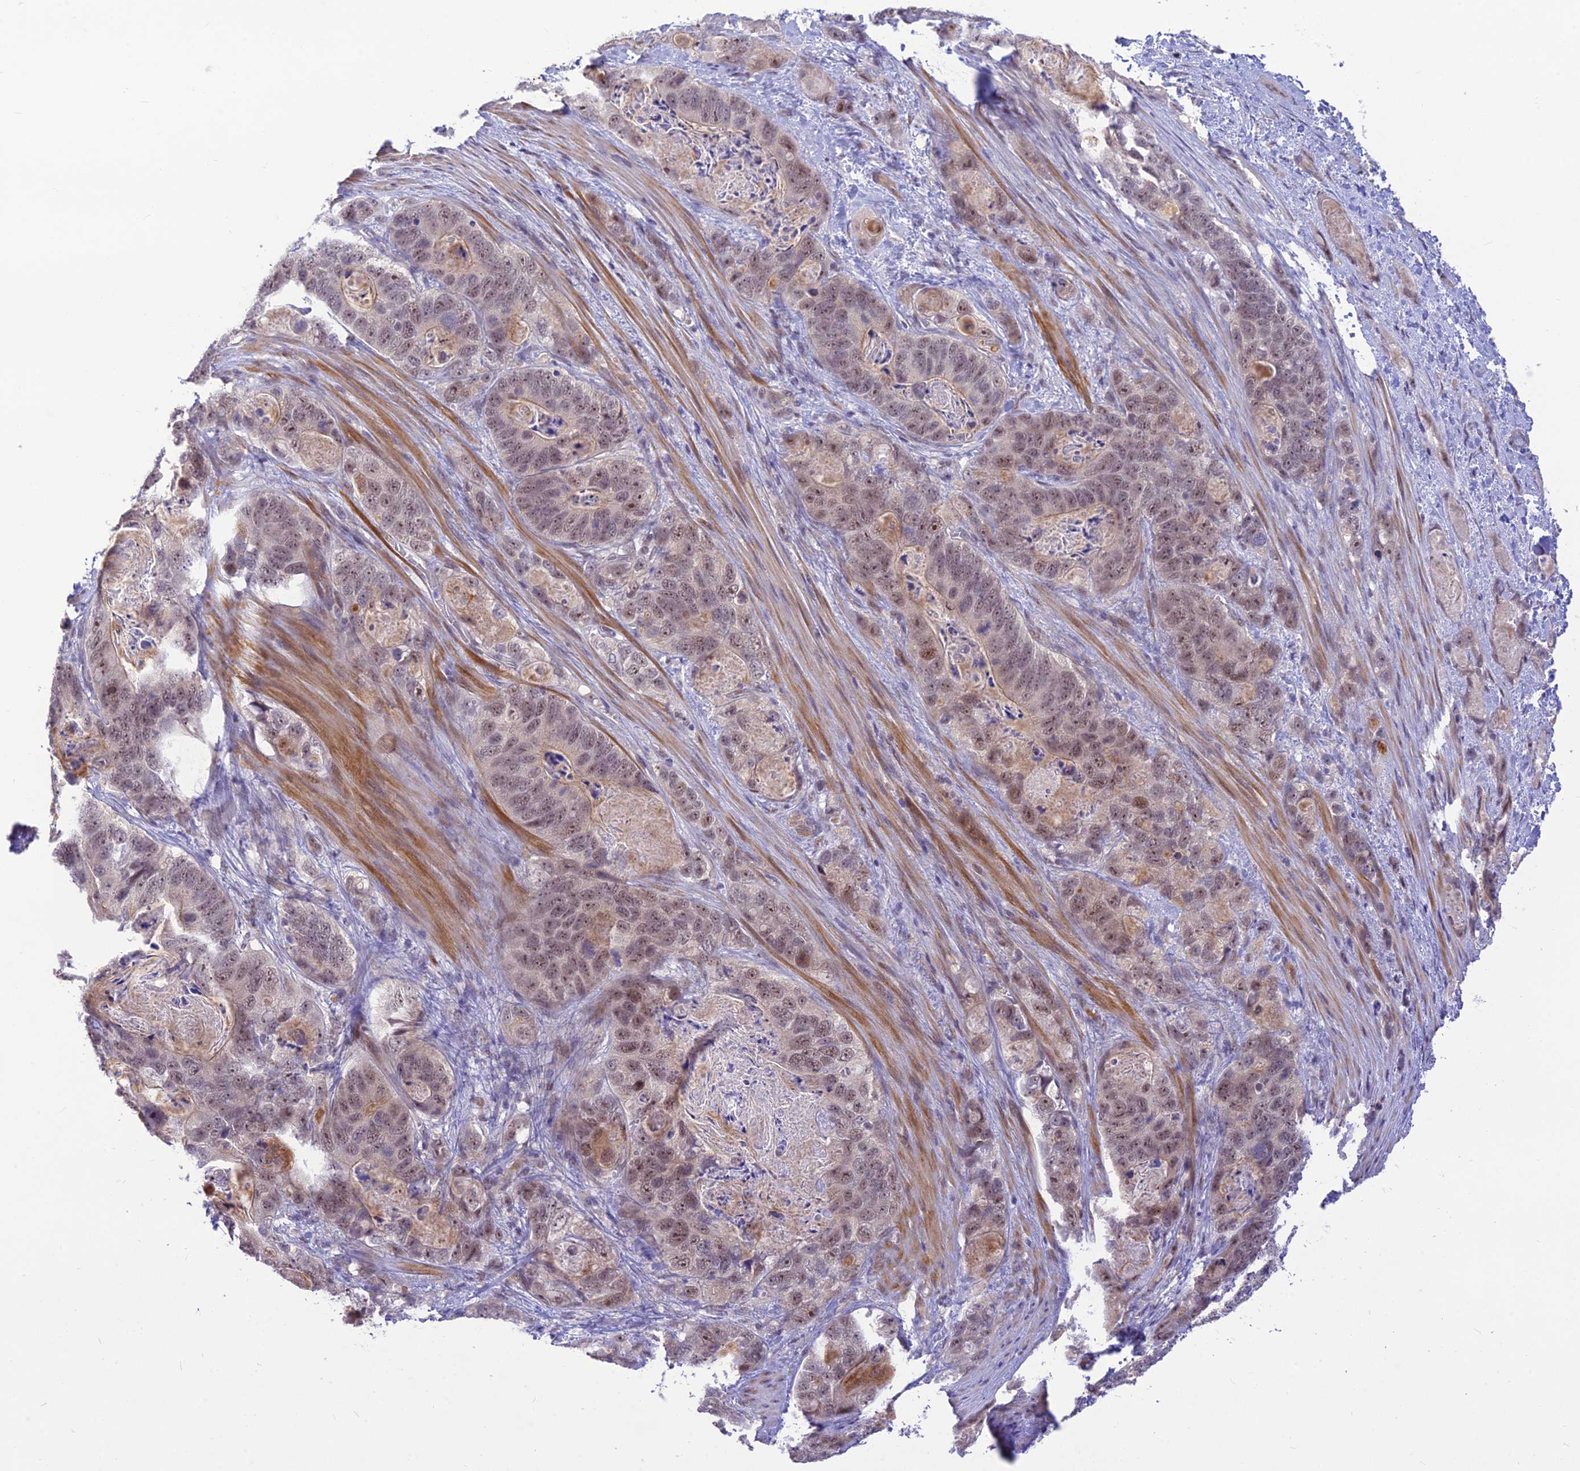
{"staining": {"intensity": "weak", "quantity": "25%-75%", "location": "nuclear"}, "tissue": "stomach cancer", "cell_type": "Tumor cells", "image_type": "cancer", "snomed": [{"axis": "morphology", "description": "Normal tissue, NOS"}, {"axis": "morphology", "description": "Adenocarcinoma, NOS"}, {"axis": "topography", "description": "Stomach"}], "caption": "Immunohistochemical staining of stomach adenocarcinoma exhibits low levels of weak nuclear expression in approximately 25%-75% of tumor cells.", "gene": "ASPDH", "patient": {"sex": "female", "age": 89}}